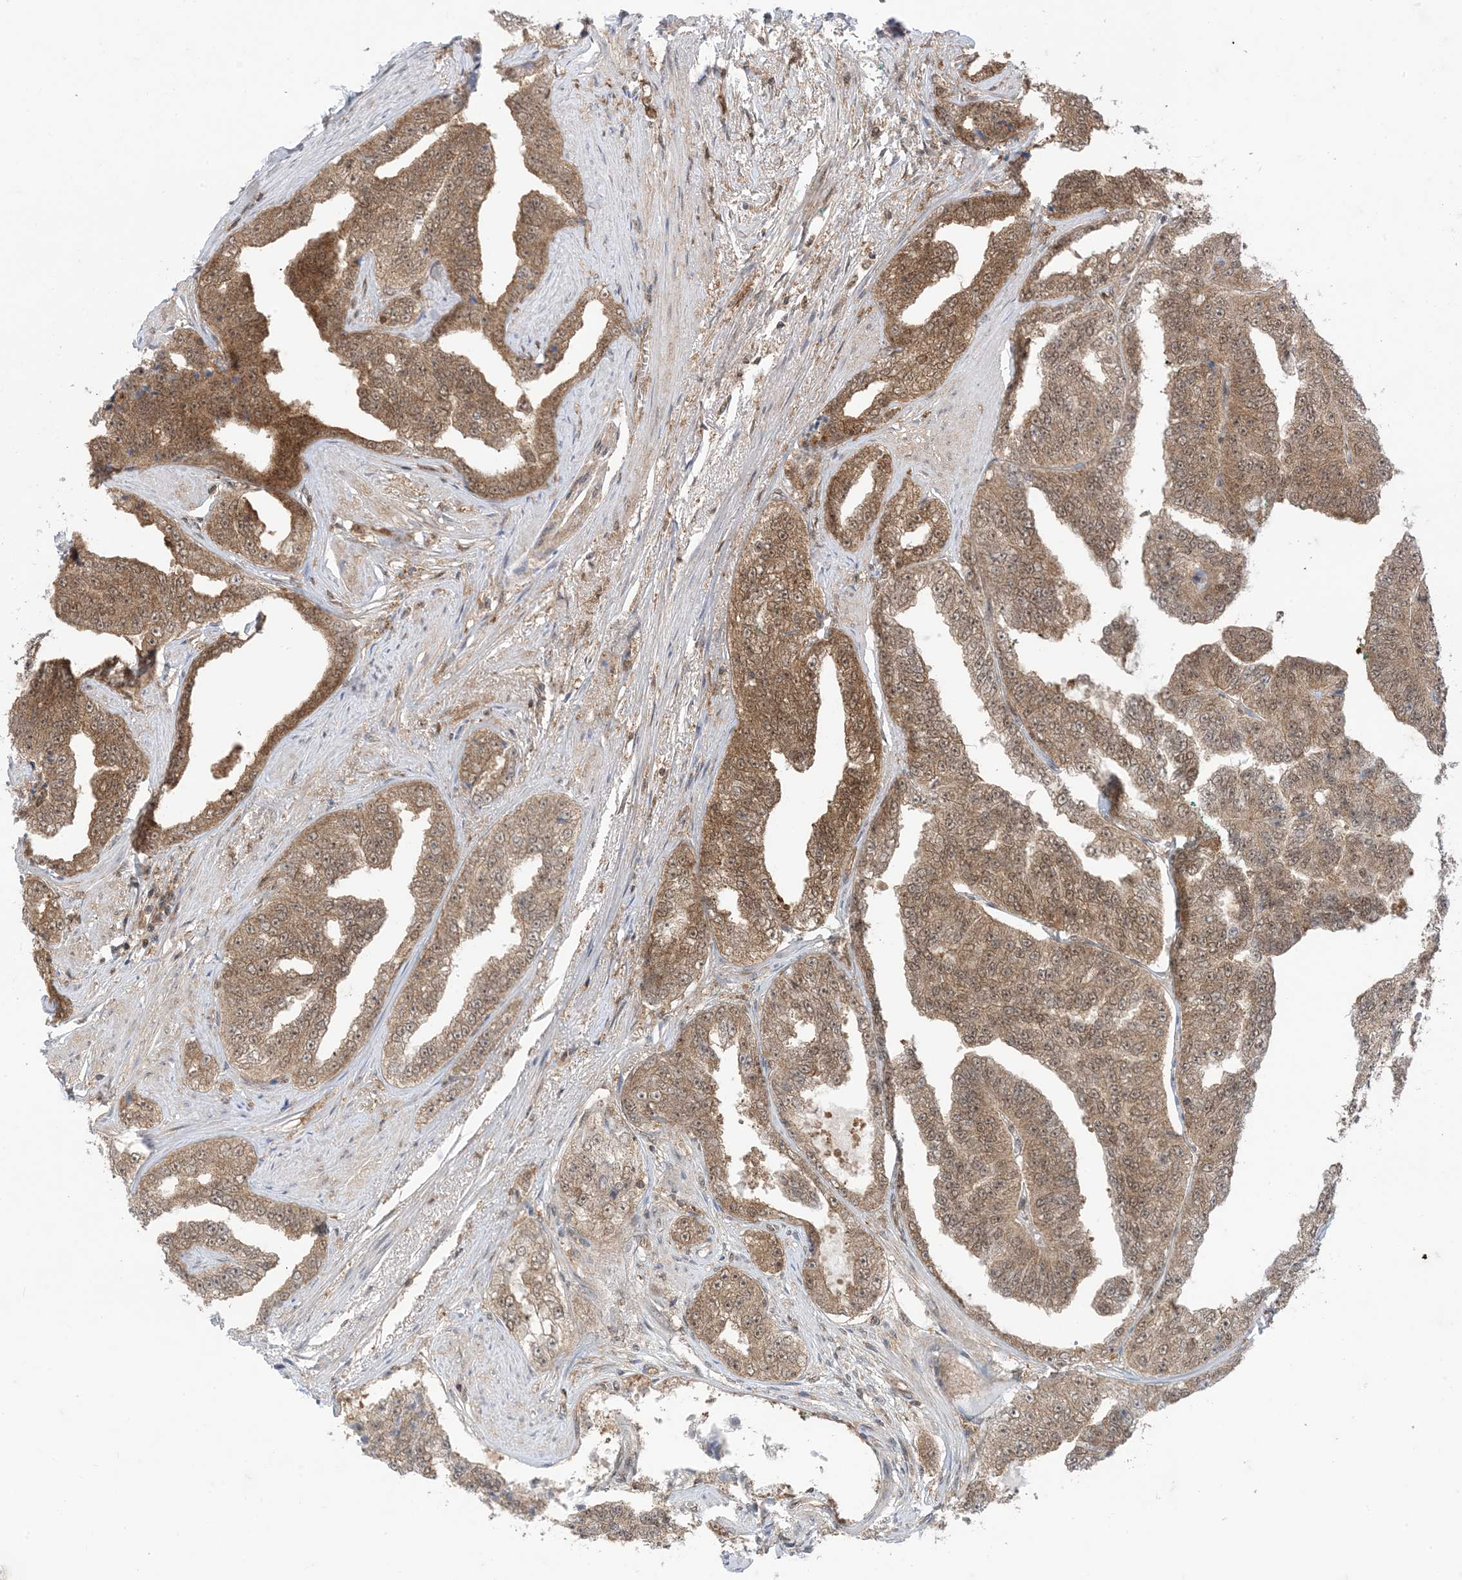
{"staining": {"intensity": "moderate", "quantity": ">75%", "location": "cytoplasmic/membranous,nuclear"}, "tissue": "prostate cancer", "cell_type": "Tumor cells", "image_type": "cancer", "snomed": [{"axis": "morphology", "description": "Adenocarcinoma, High grade"}, {"axis": "topography", "description": "Prostate"}], "caption": "DAB (3,3'-diaminobenzidine) immunohistochemical staining of human prostate high-grade adenocarcinoma exhibits moderate cytoplasmic/membranous and nuclear protein staining in about >75% of tumor cells. (DAB (3,3'-diaminobenzidine) IHC, brown staining for protein, blue staining for nuclei).", "gene": "PTPA", "patient": {"sex": "male", "age": 71}}